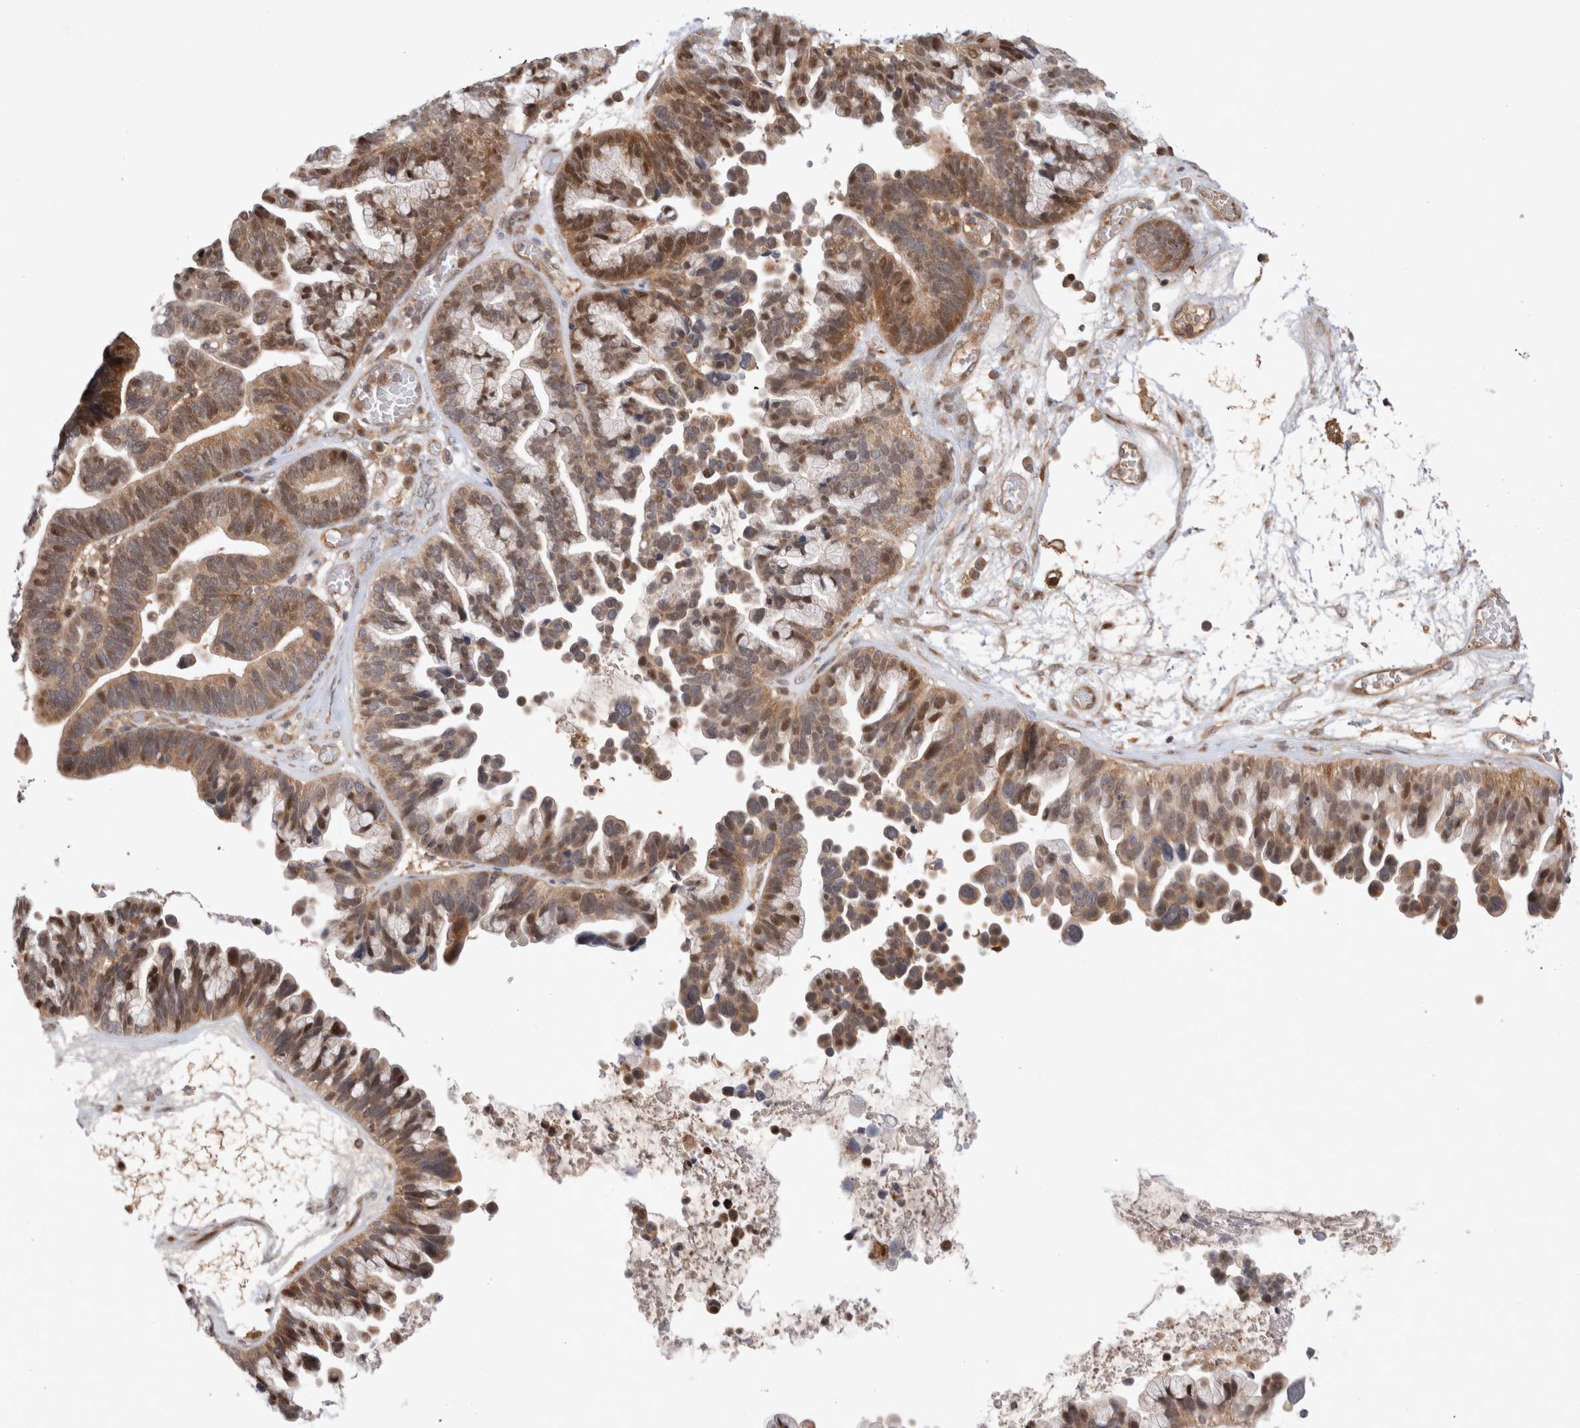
{"staining": {"intensity": "moderate", "quantity": ">75%", "location": "cytoplasmic/membranous,nuclear"}, "tissue": "ovarian cancer", "cell_type": "Tumor cells", "image_type": "cancer", "snomed": [{"axis": "morphology", "description": "Cystadenocarcinoma, serous, NOS"}, {"axis": "topography", "description": "Ovary"}], "caption": "DAB (3,3'-diaminobenzidine) immunohistochemical staining of serous cystadenocarcinoma (ovarian) reveals moderate cytoplasmic/membranous and nuclear protein expression in approximately >75% of tumor cells. (DAB IHC, brown staining for protein, blue staining for nuclei).", "gene": "HTT", "patient": {"sex": "female", "age": 56}}